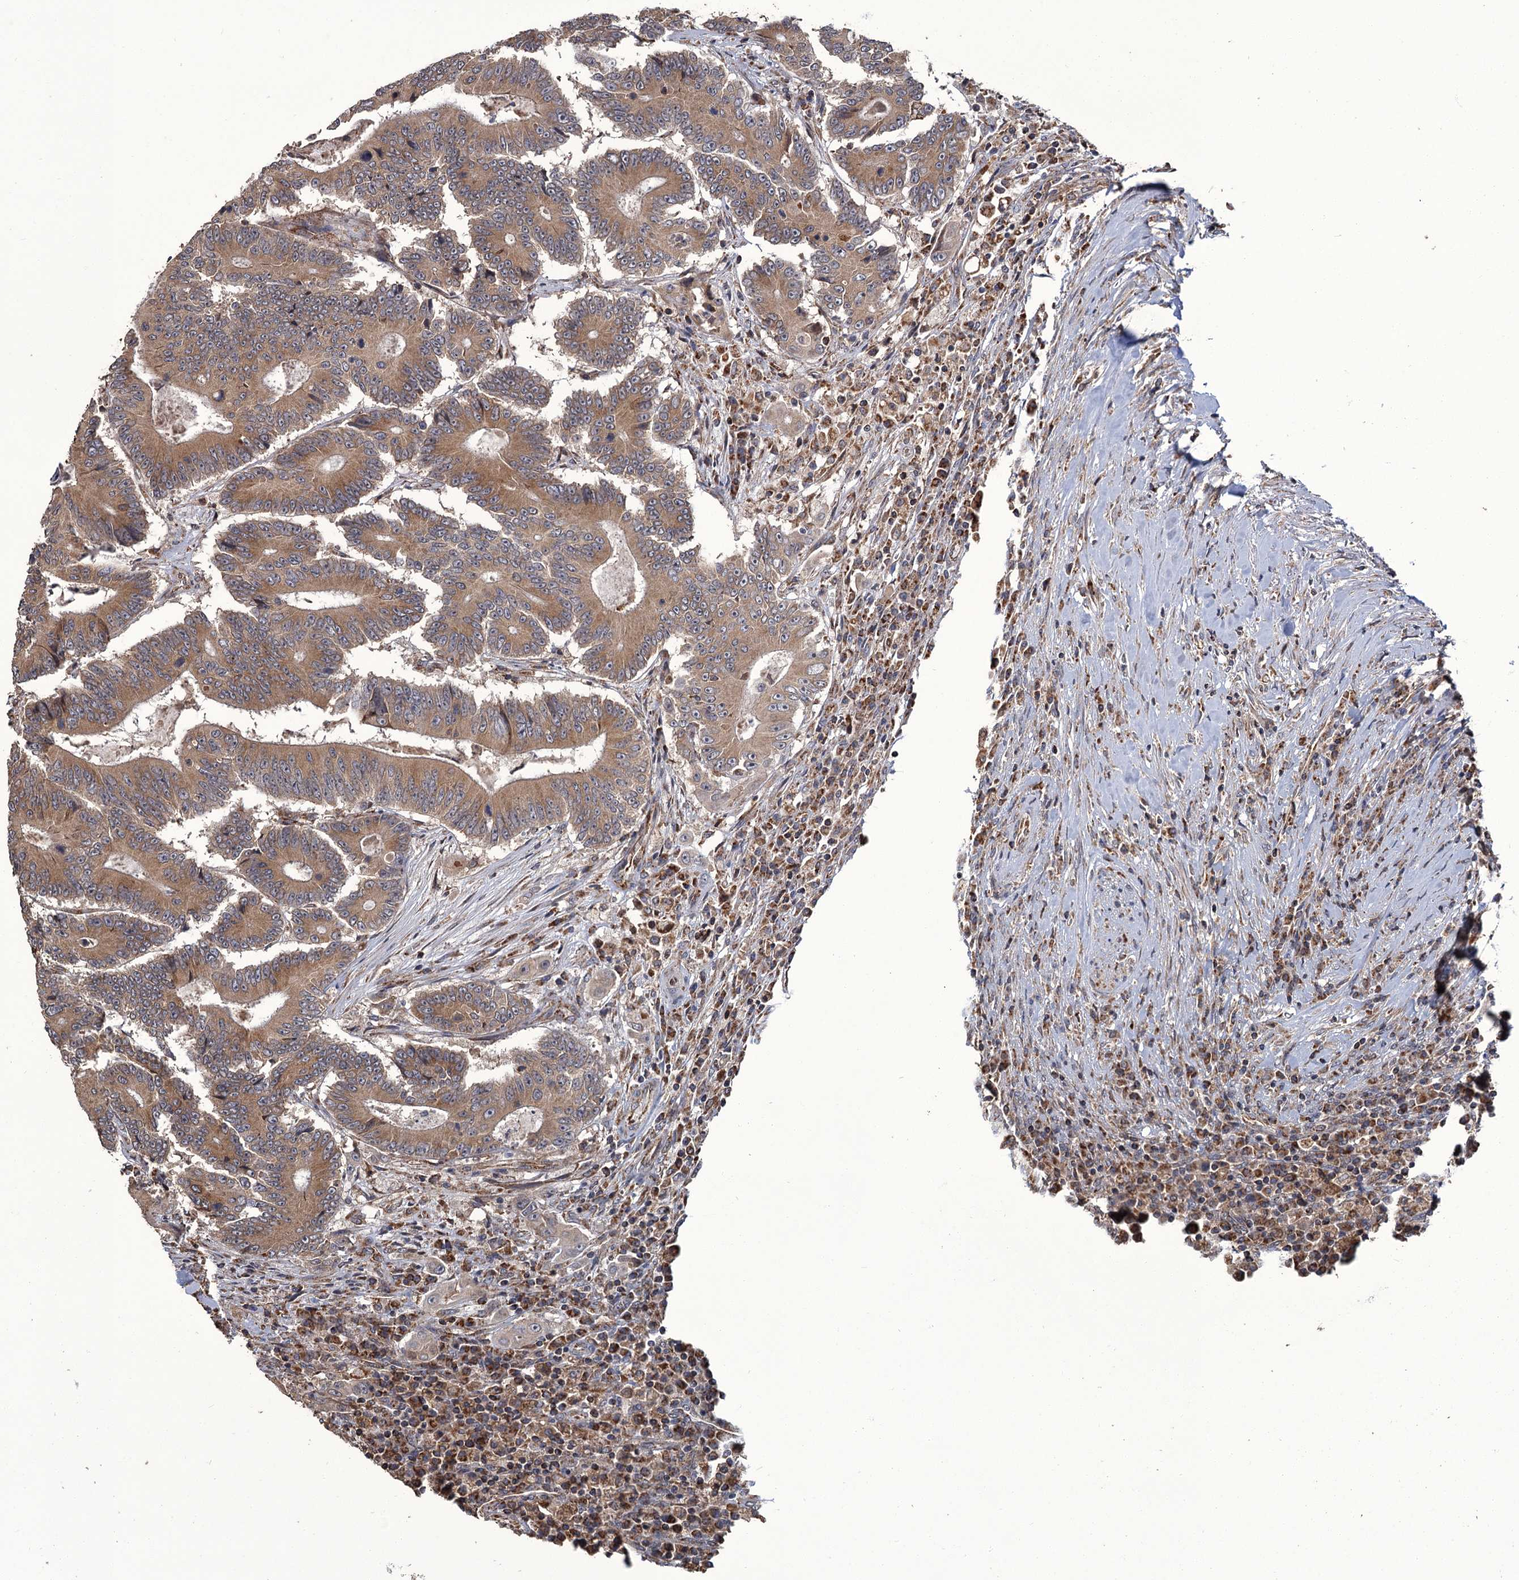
{"staining": {"intensity": "weak", "quantity": ">75%", "location": "cytoplasmic/membranous"}, "tissue": "colorectal cancer", "cell_type": "Tumor cells", "image_type": "cancer", "snomed": [{"axis": "morphology", "description": "Adenocarcinoma, NOS"}, {"axis": "topography", "description": "Colon"}], "caption": "About >75% of tumor cells in colorectal cancer (adenocarcinoma) exhibit weak cytoplasmic/membranous protein staining as visualized by brown immunohistochemical staining.", "gene": "APH1A", "patient": {"sex": "male", "age": 83}}